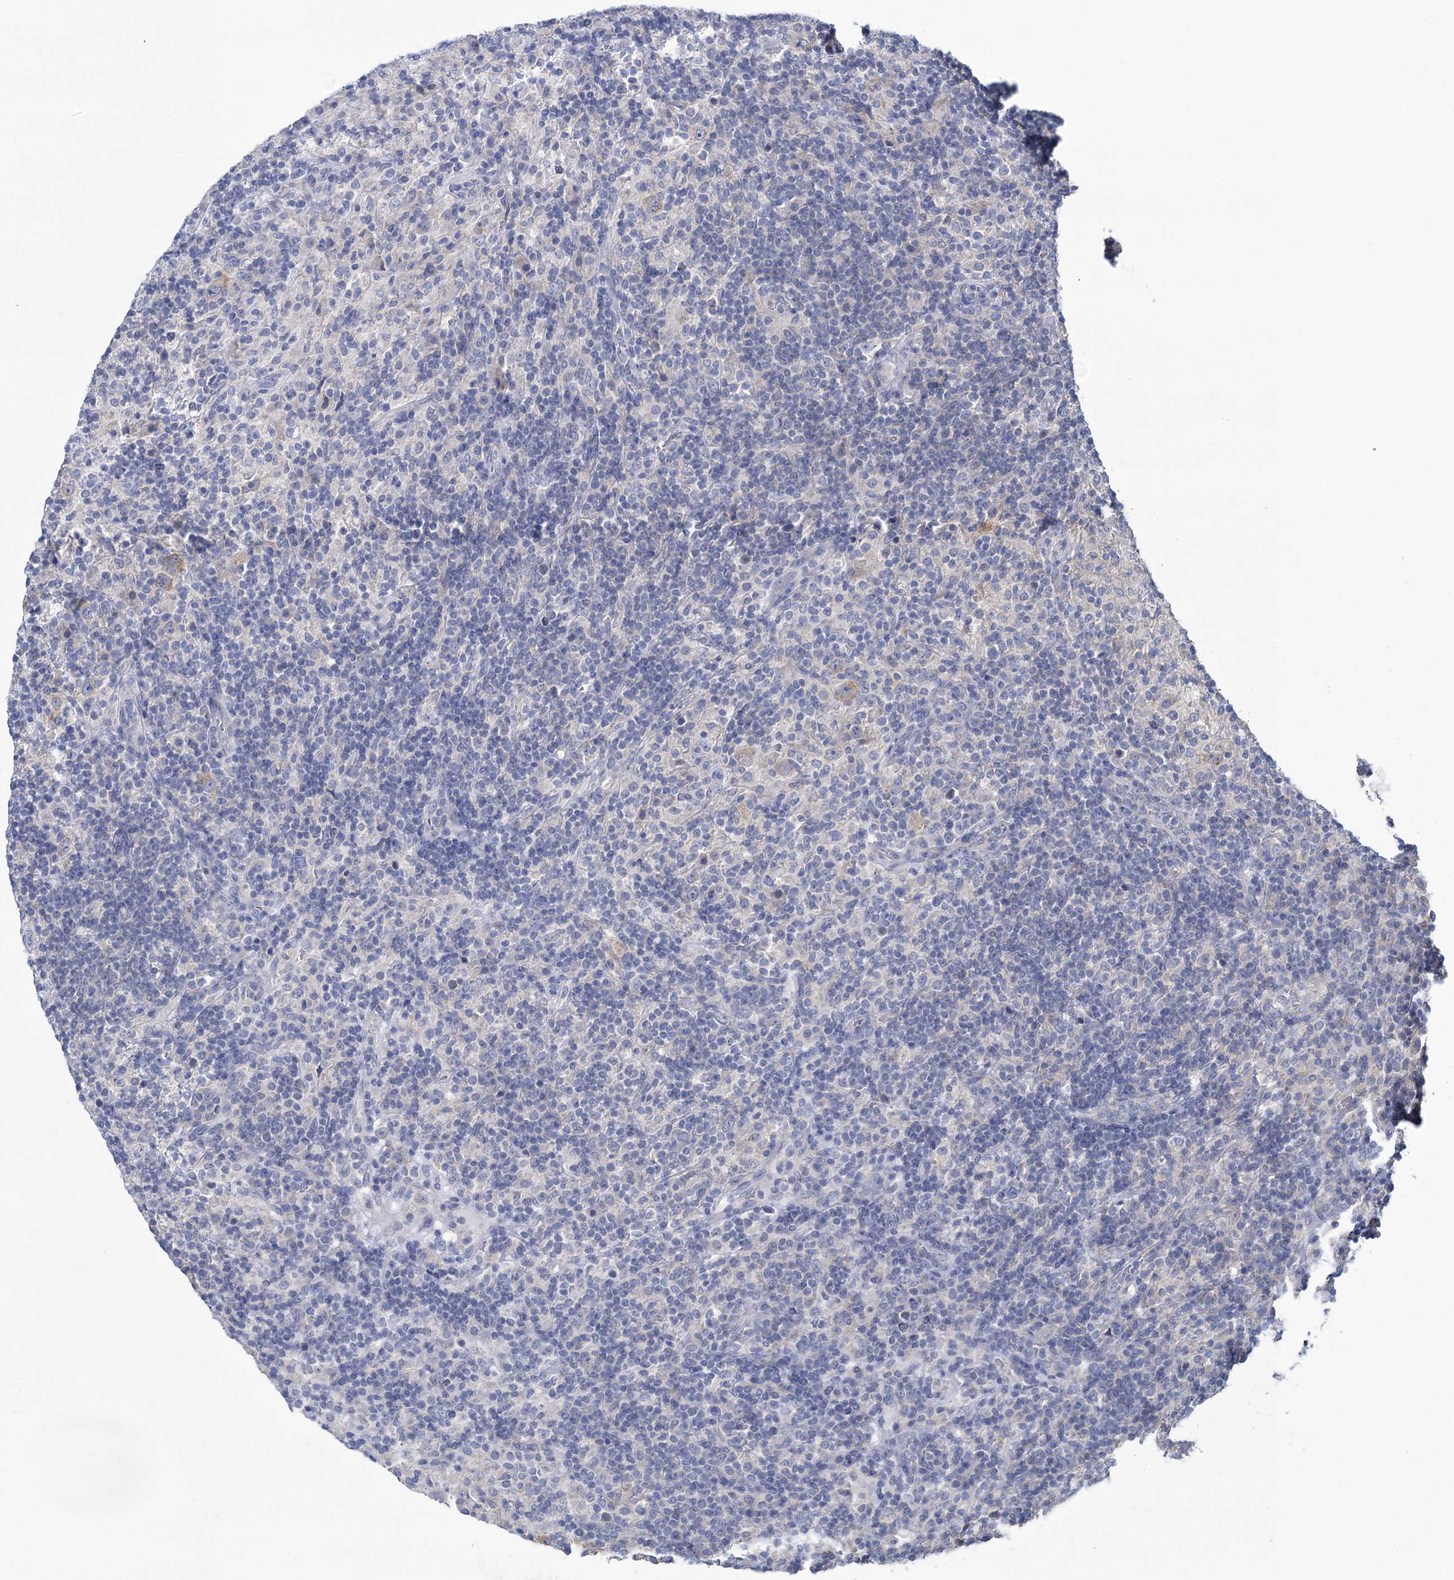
{"staining": {"intensity": "negative", "quantity": "none", "location": "none"}, "tissue": "lymphoma", "cell_type": "Tumor cells", "image_type": "cancer", "snomed": [{"axis": "morphology", "description": "Hodgkin's disease, NOS"}, {"axis": "topography", "description": "Lymph node"}], "caption": "Immunohistochemistry (IHC) histopathology image of neoplastic tissue: human Hodgkin's disease stained with DAB (3,3'-diaminobenzidine) shows no significant protein expression in tumor cells.", "gene": "GSTM2", "patient": {"sex": "male", "age": 70}}